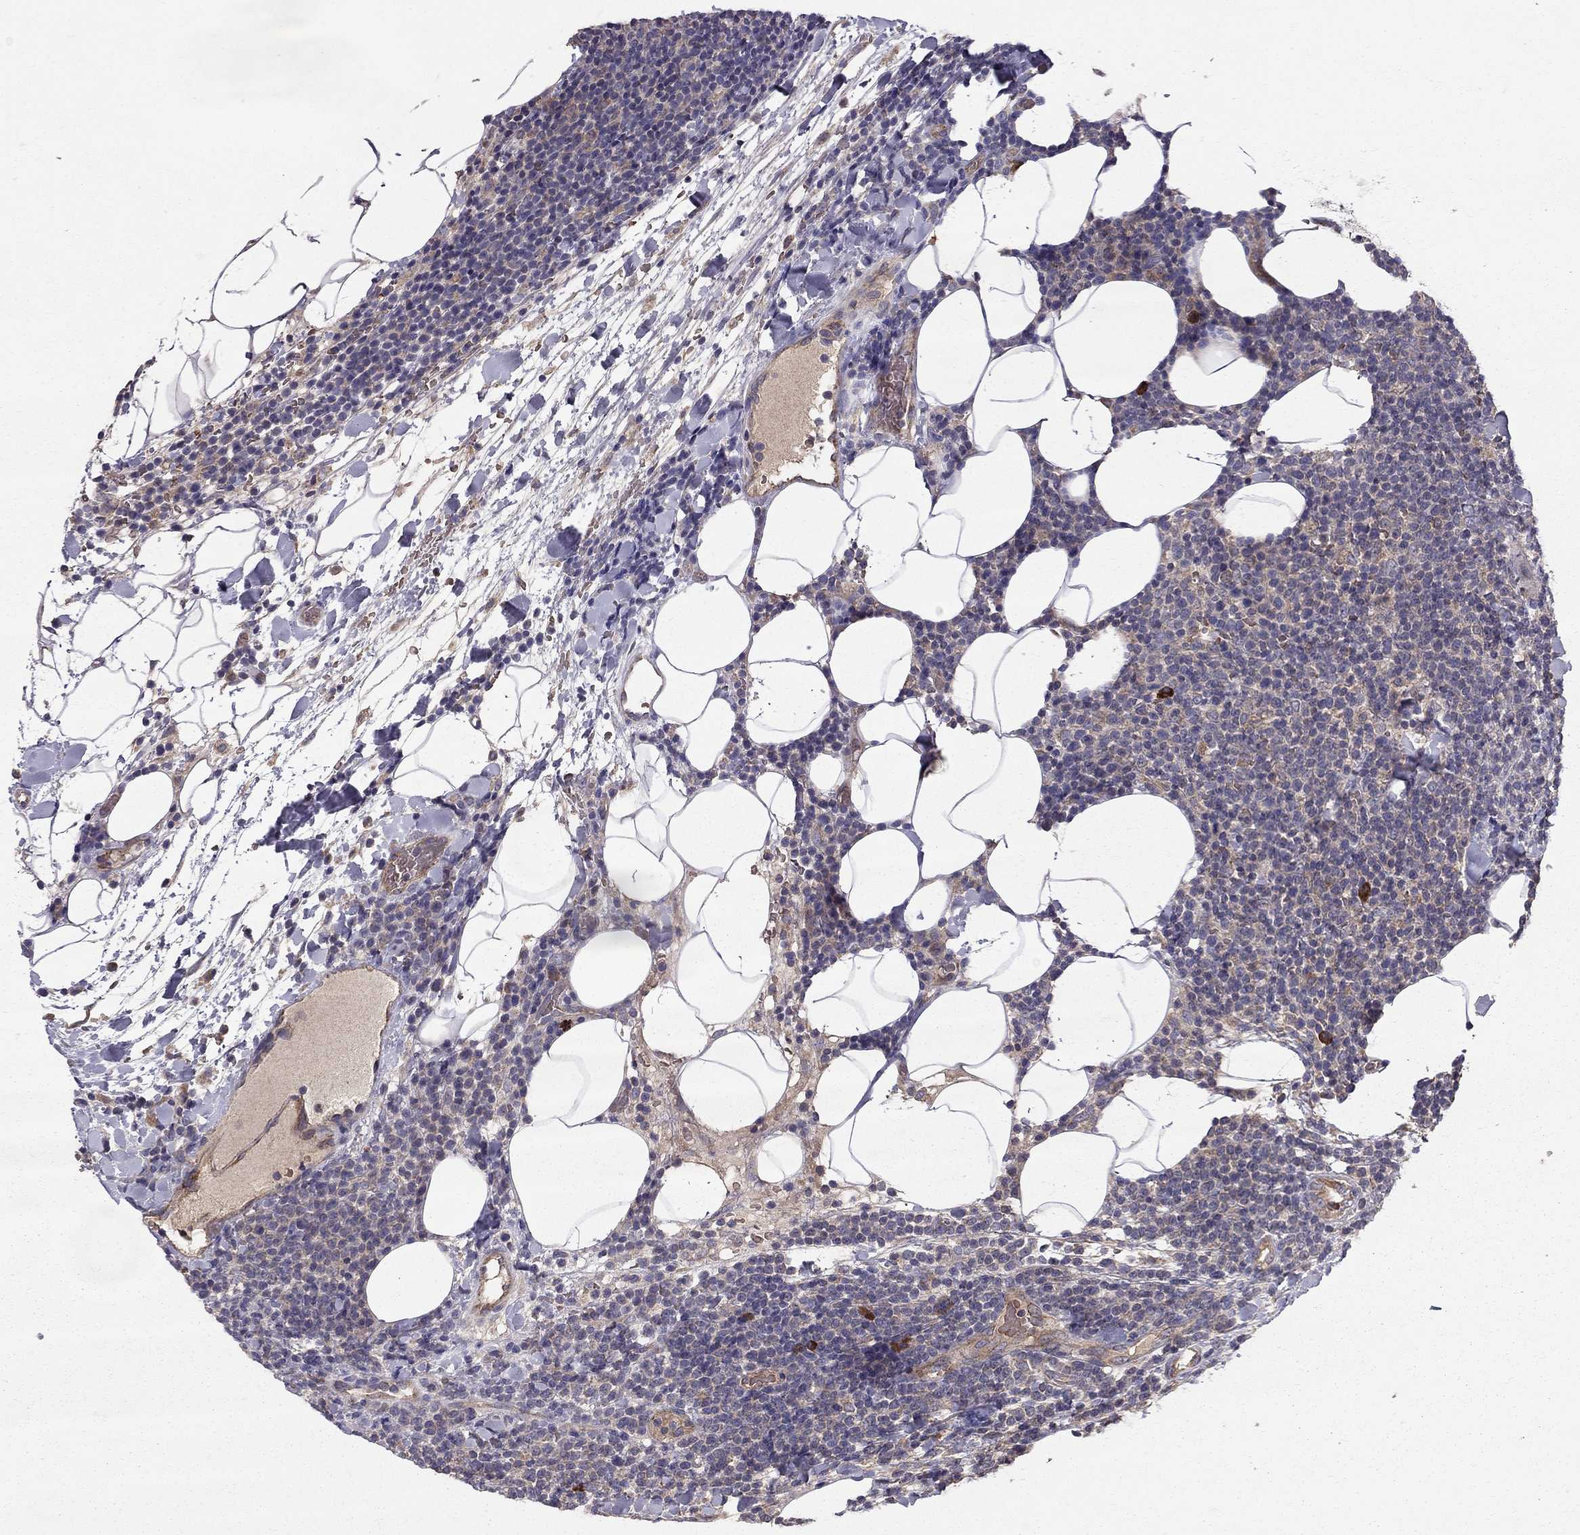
{"staining": {"intensity": "negative", "quantity": "none", "location": "none"}, "tissue": "lymphoma", "cell_type": "Tumor cells", "image_type": "cancer", "snomed": [{"axis": "morphology", "description": "Malignant lymphoma, non-Hodgkin's type, High grade"}, {"axis": "topography", "description": "Lymph node"}], "caption": "Protein analysis of high-grade malignant lymphoma, non-Hodgkin's type demonstrates no significant expression in tumor cells.", "gene": "PIK3CG", "patient": {"sex": "male", "age": 61}}